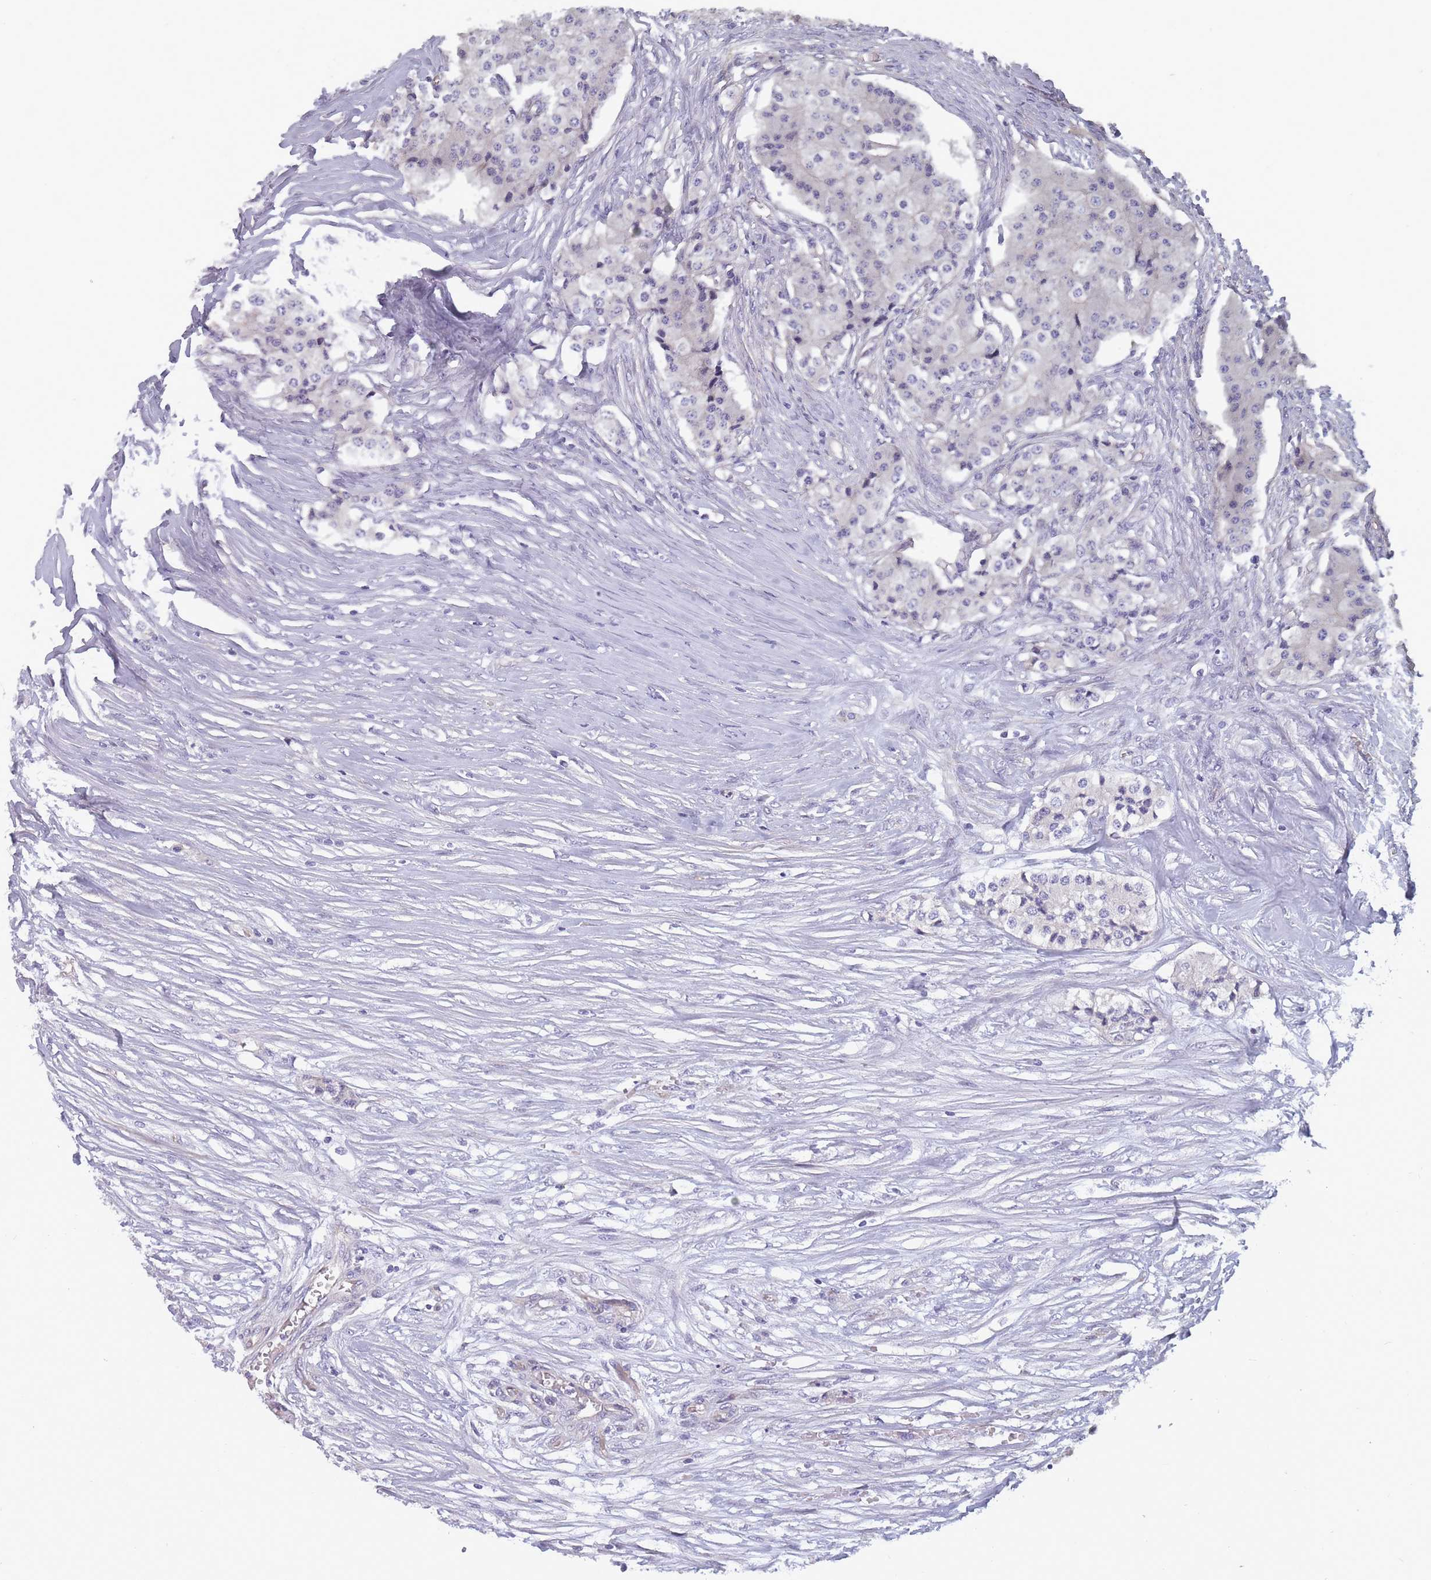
{"staining": {"intensity": "negative", "quantity": "none", "location": "none"}, "tissue": "carcinoid", "cell_type": "Tumor cells", "image_type": "cancer", "snomed": [{"axis": "morphology", "description": "Carcinoid, malignant, NOS"}, {"axis": "topography", "description": "Colon"}], "caption": "High power microscopy histopathology image of an IHC photomicrograph of carcinoid (malignant), revealing no significant positivity in tumor cells.", "gene": "FAM83F", "patient": {"sex": "female", "age": 52}}